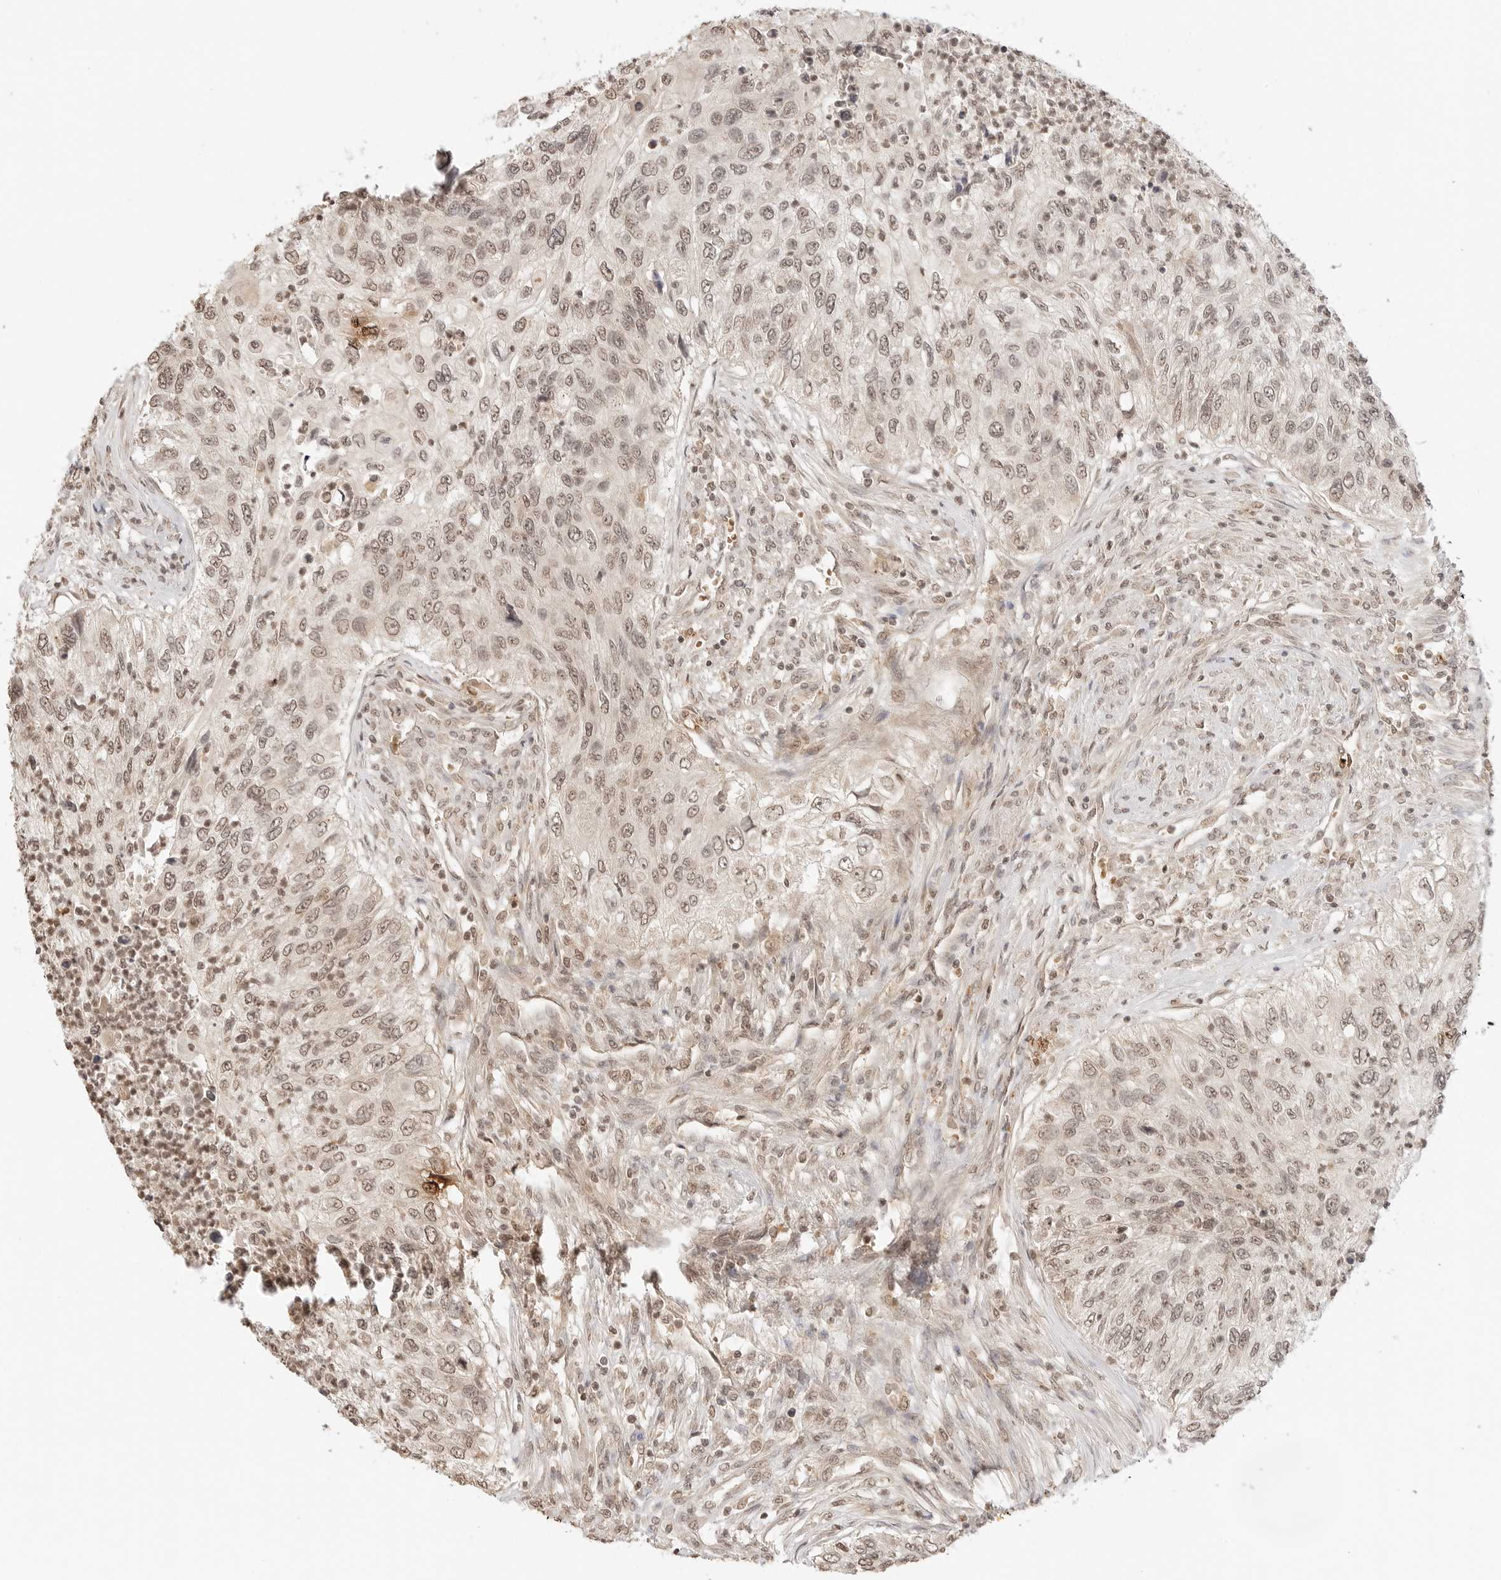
{"staining": {"intensity": "weak", "quantity": ">75%", "location": "nuclear"}, "tissue": "urothelial cancer", "cell_type": "Tumor cells", "image_type": "cancer", "snomed": [{"axis": "morphology", "description": "Urothelial carcinoma, High grade"}, {"axis": "topography", "description": "Urinary bladder"}], "caption": "Urothelial cancer stained with a brown dye reveals weak nuclear positive expression in about >75% of tumor cells.", "gene": "GPR34", "patient": {"sex": "female", "age": 60}}